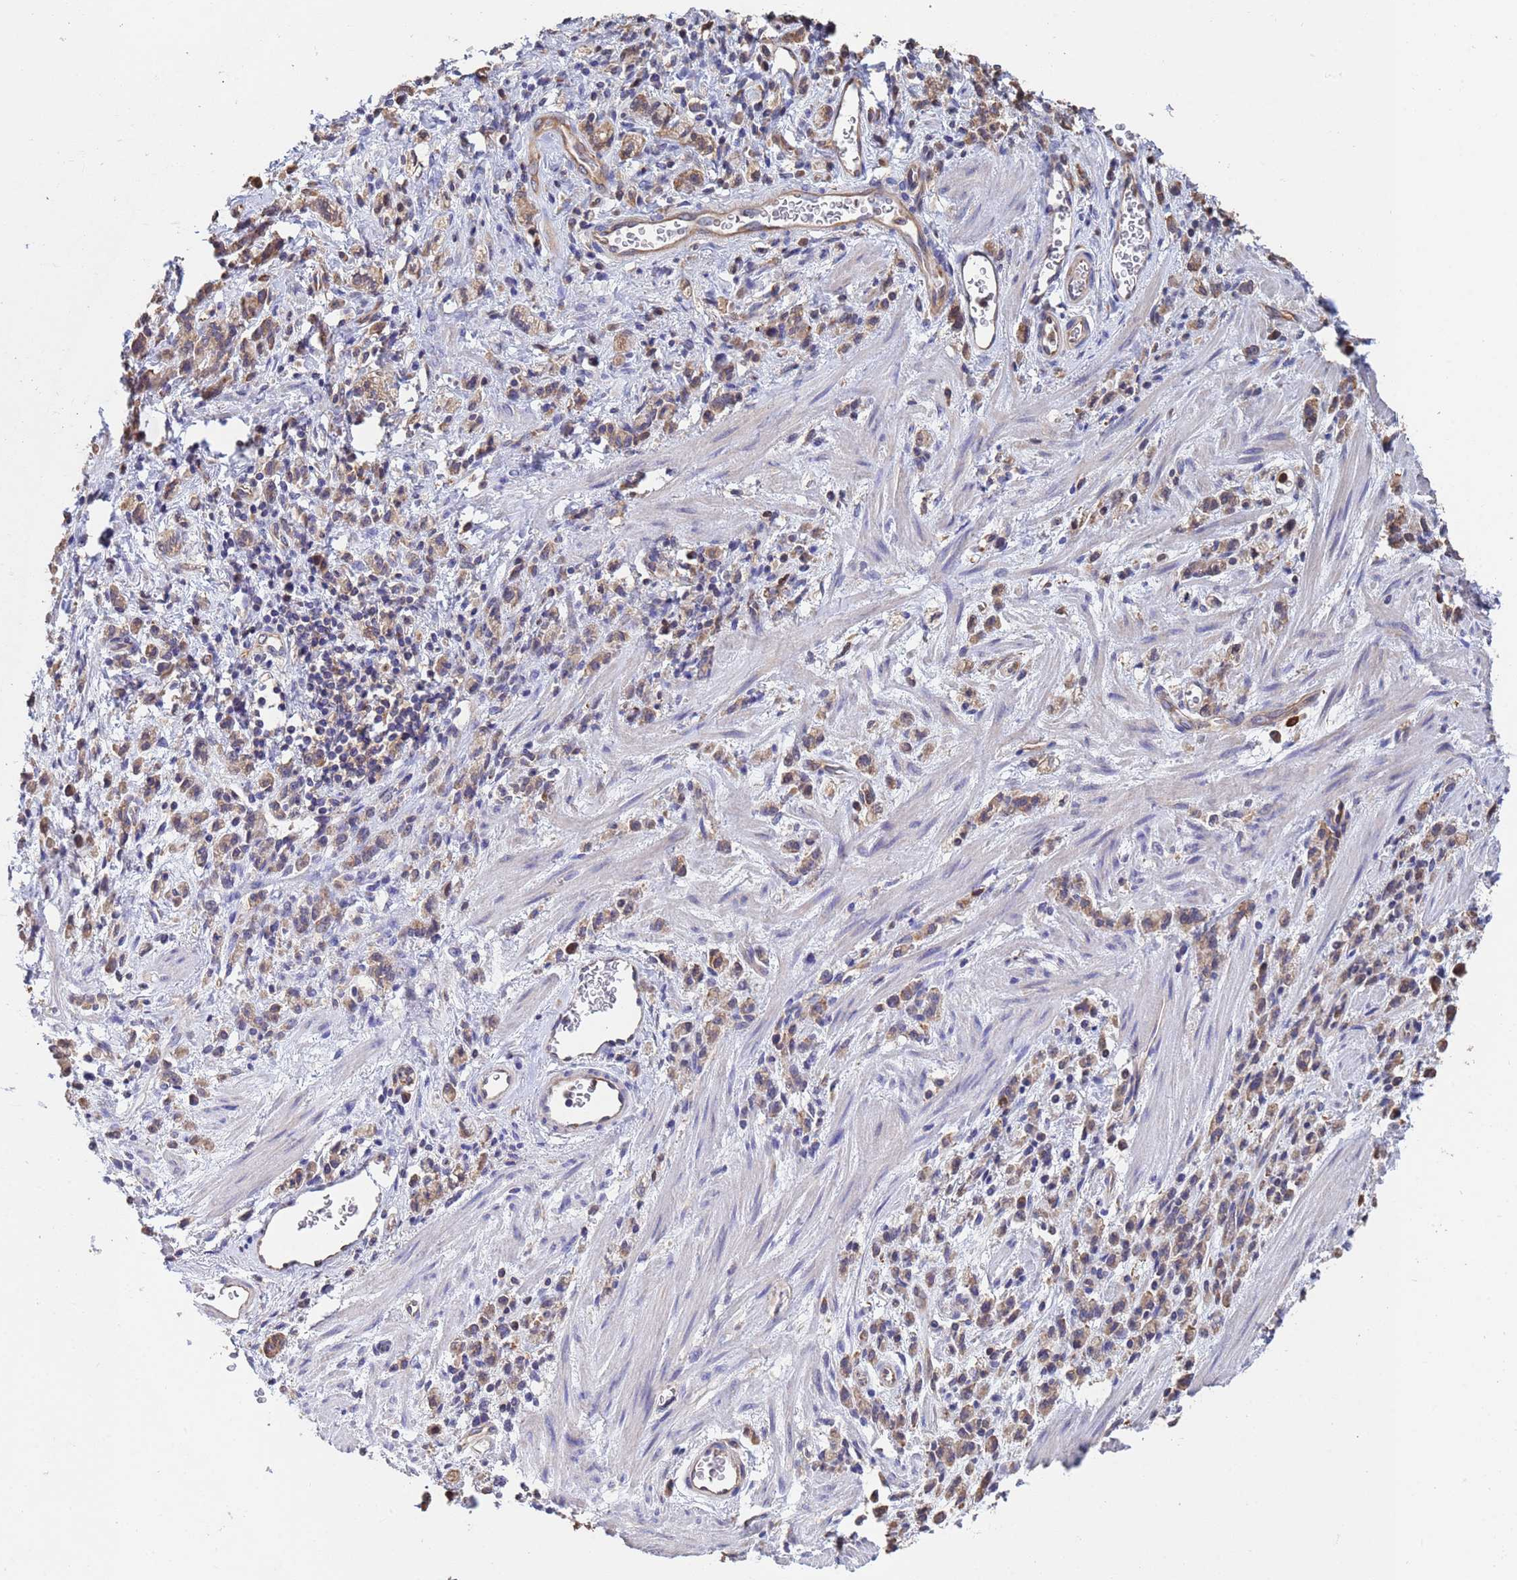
{"staining": {"intensity": "weak", "quantity": ">75%", "location": "cytoplasmic/membranous"}, "tissue": "stomach cancer", "cell_type": "Tumor cells", "image_type": "cancer", "snomed": [{"axis": "morphology", "description": "Adenocarcinoma, NOS"}, {"axis": "topography", "description": "Stomach"}], "caption": "IHC of stomach adenocarcinoma shows low levels of weak cytoplasmic/membranous positivity in about >75% of tumor cells.", "gene": "FAM25A", "patient": {"sex": "male", "age": 77}}